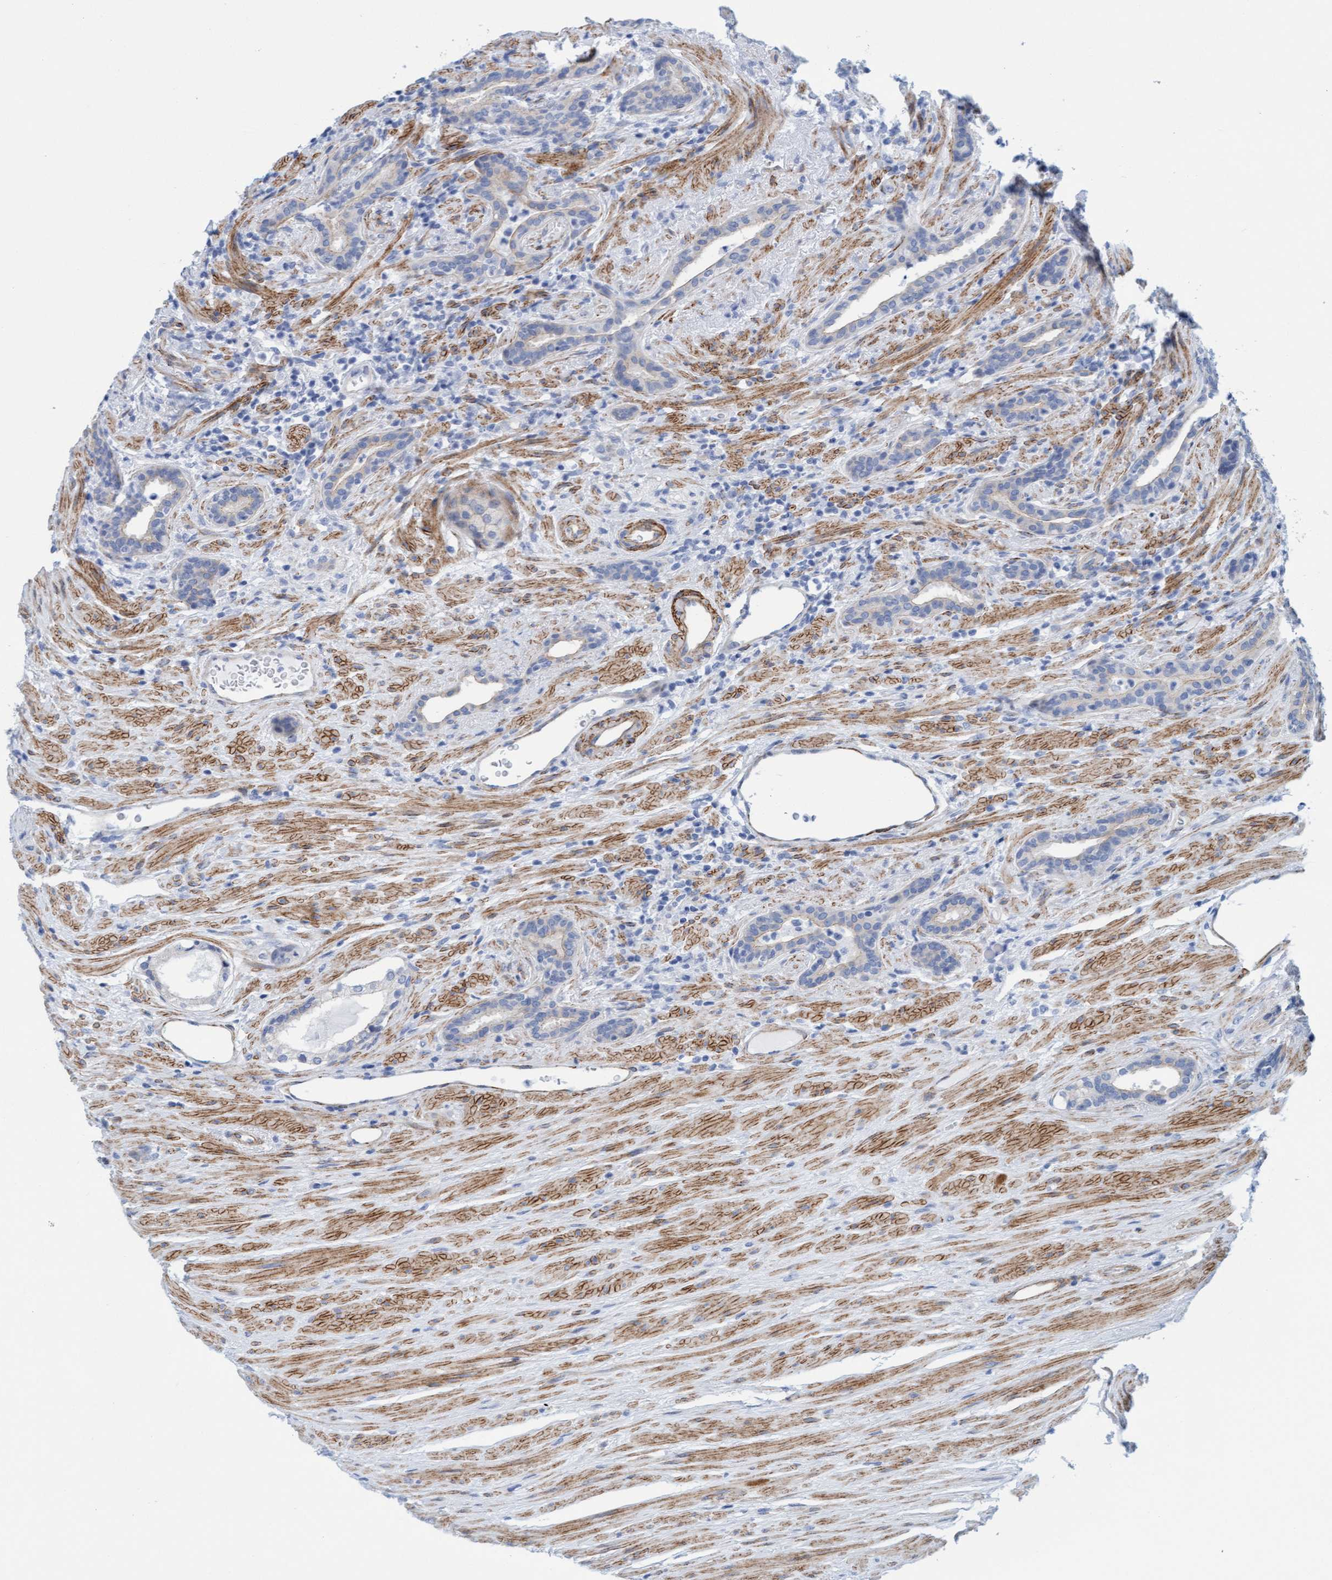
{"staining": {"intensity": "negative", "quantity": "none", "location": "none"}, "tissue": "prostate cancer", "cell_type": "Tumor cells", "image_type": "cancer", "snomed": [{"axis": "morphology", "description": "Adenocarcinoma, High grade"}, {"axis": "topography", "description": "Prostate"}], "caption": "There is no significant positivity in tumor cells of prostate cancer (high-grade adenocarcinoma).", "gene": "MTFR1", "patient": {"sex": "male", "age": 71}}